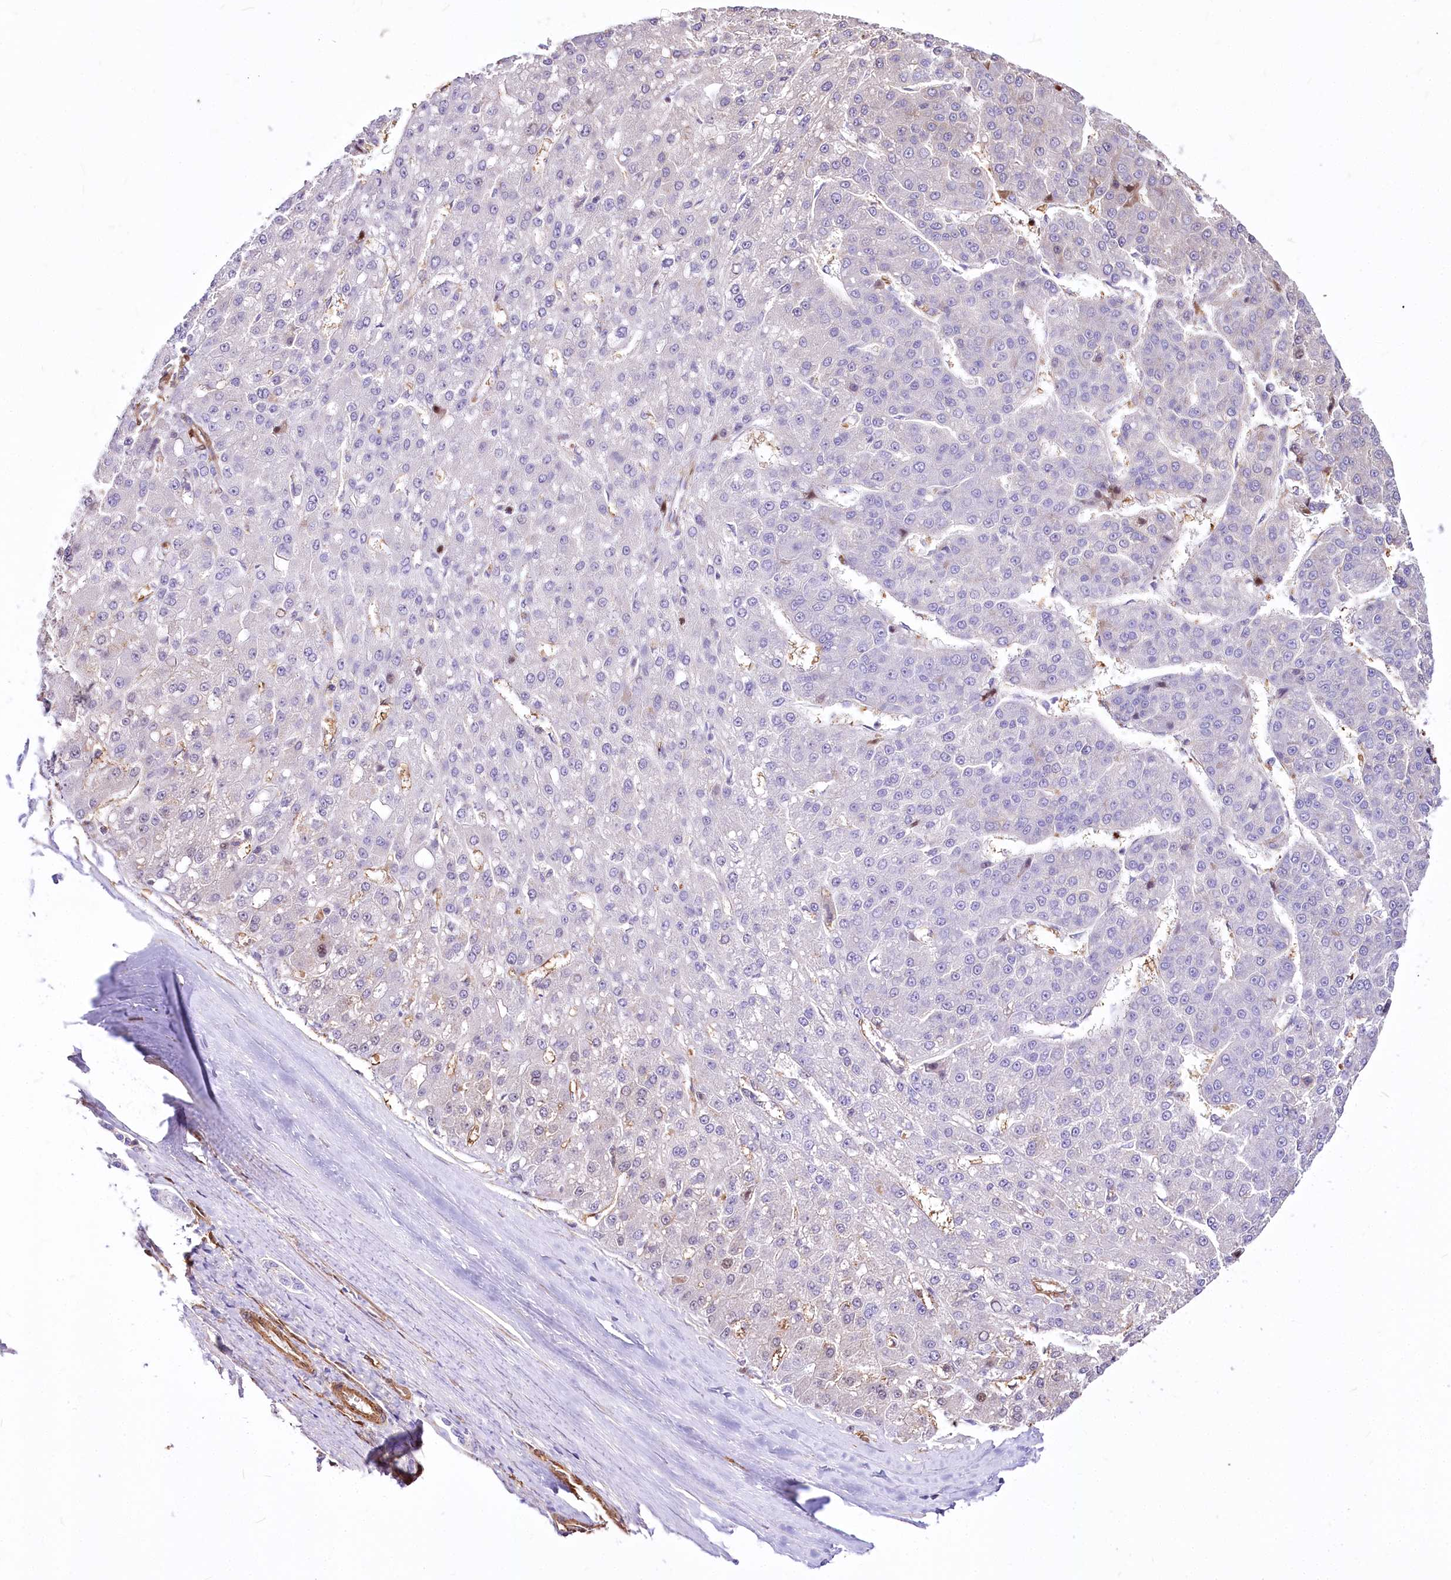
{"staining": {"intensity": "negative", "quantity": "none", "location": "none"}, "tissue": "liver cancer", "cell_type": "Tumor cells", "image_type": "cancer", "snomed": [{"axis": "morphology", "description": "Carcinoma, Hepatocellular, NOS"}, {"axis": "topography", "description": "Liver"}], "caption": "Tumor cells show no significant protein expression in hepatocellular carcinoma (liver).", "gene": "PTMS", "patient": {"sex": "male", "age": 67}}